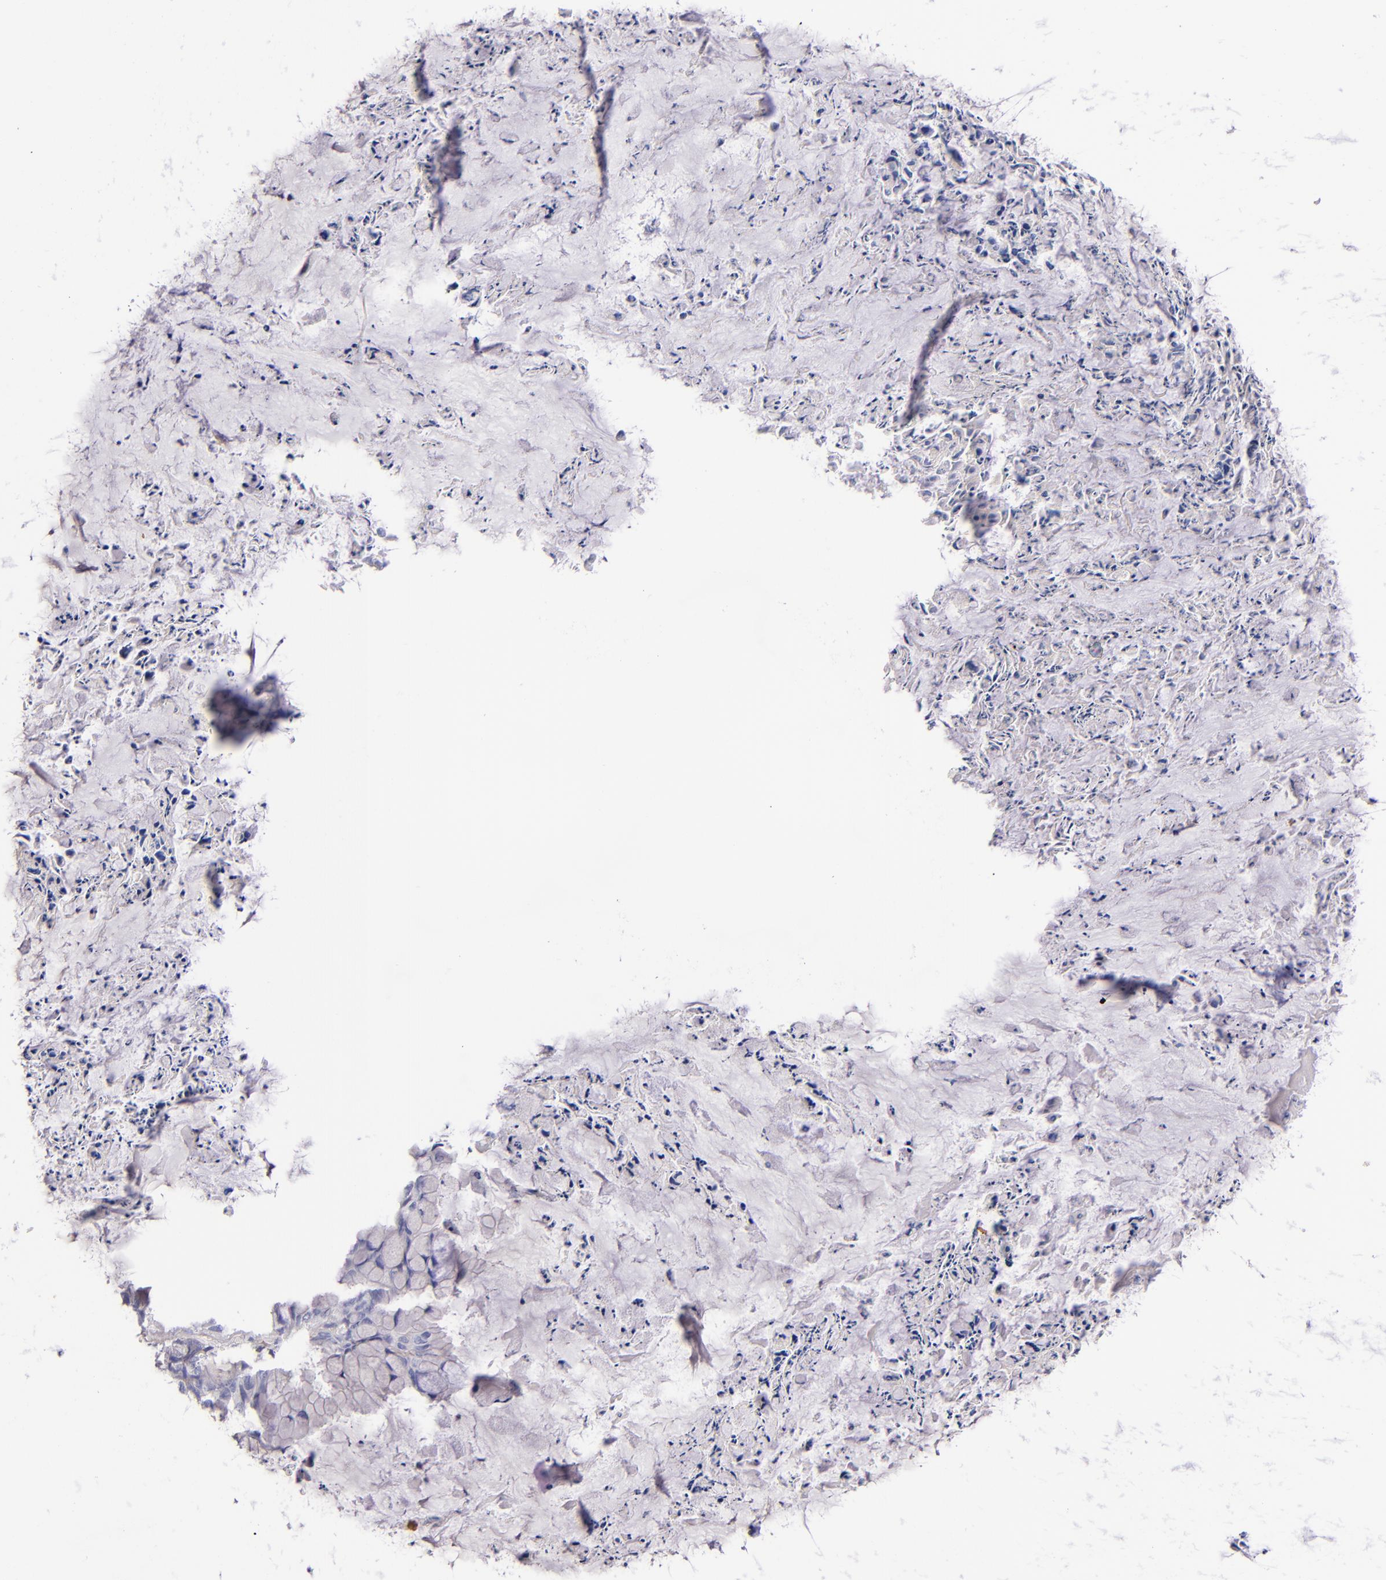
{"staining": {"intensity": "negative", "quantity": "none", "location": "none"}, "tissue": "ovarian cancer", "cell_type": "Tumor cells", "image_type": "cancer", "snomed": [{"axis": "morphology", "description": "Cystadenocarcinoma, mucinous, NOS"}, {"axis": "topography", "description": "Ovary"}], "caption": "Tumor cells are negative for brown protein staining in ovarian cancer (mucinous cystadenocarcinoma).", "gene": "KNG1", "patient": {"sex": "female", "age": 36}}